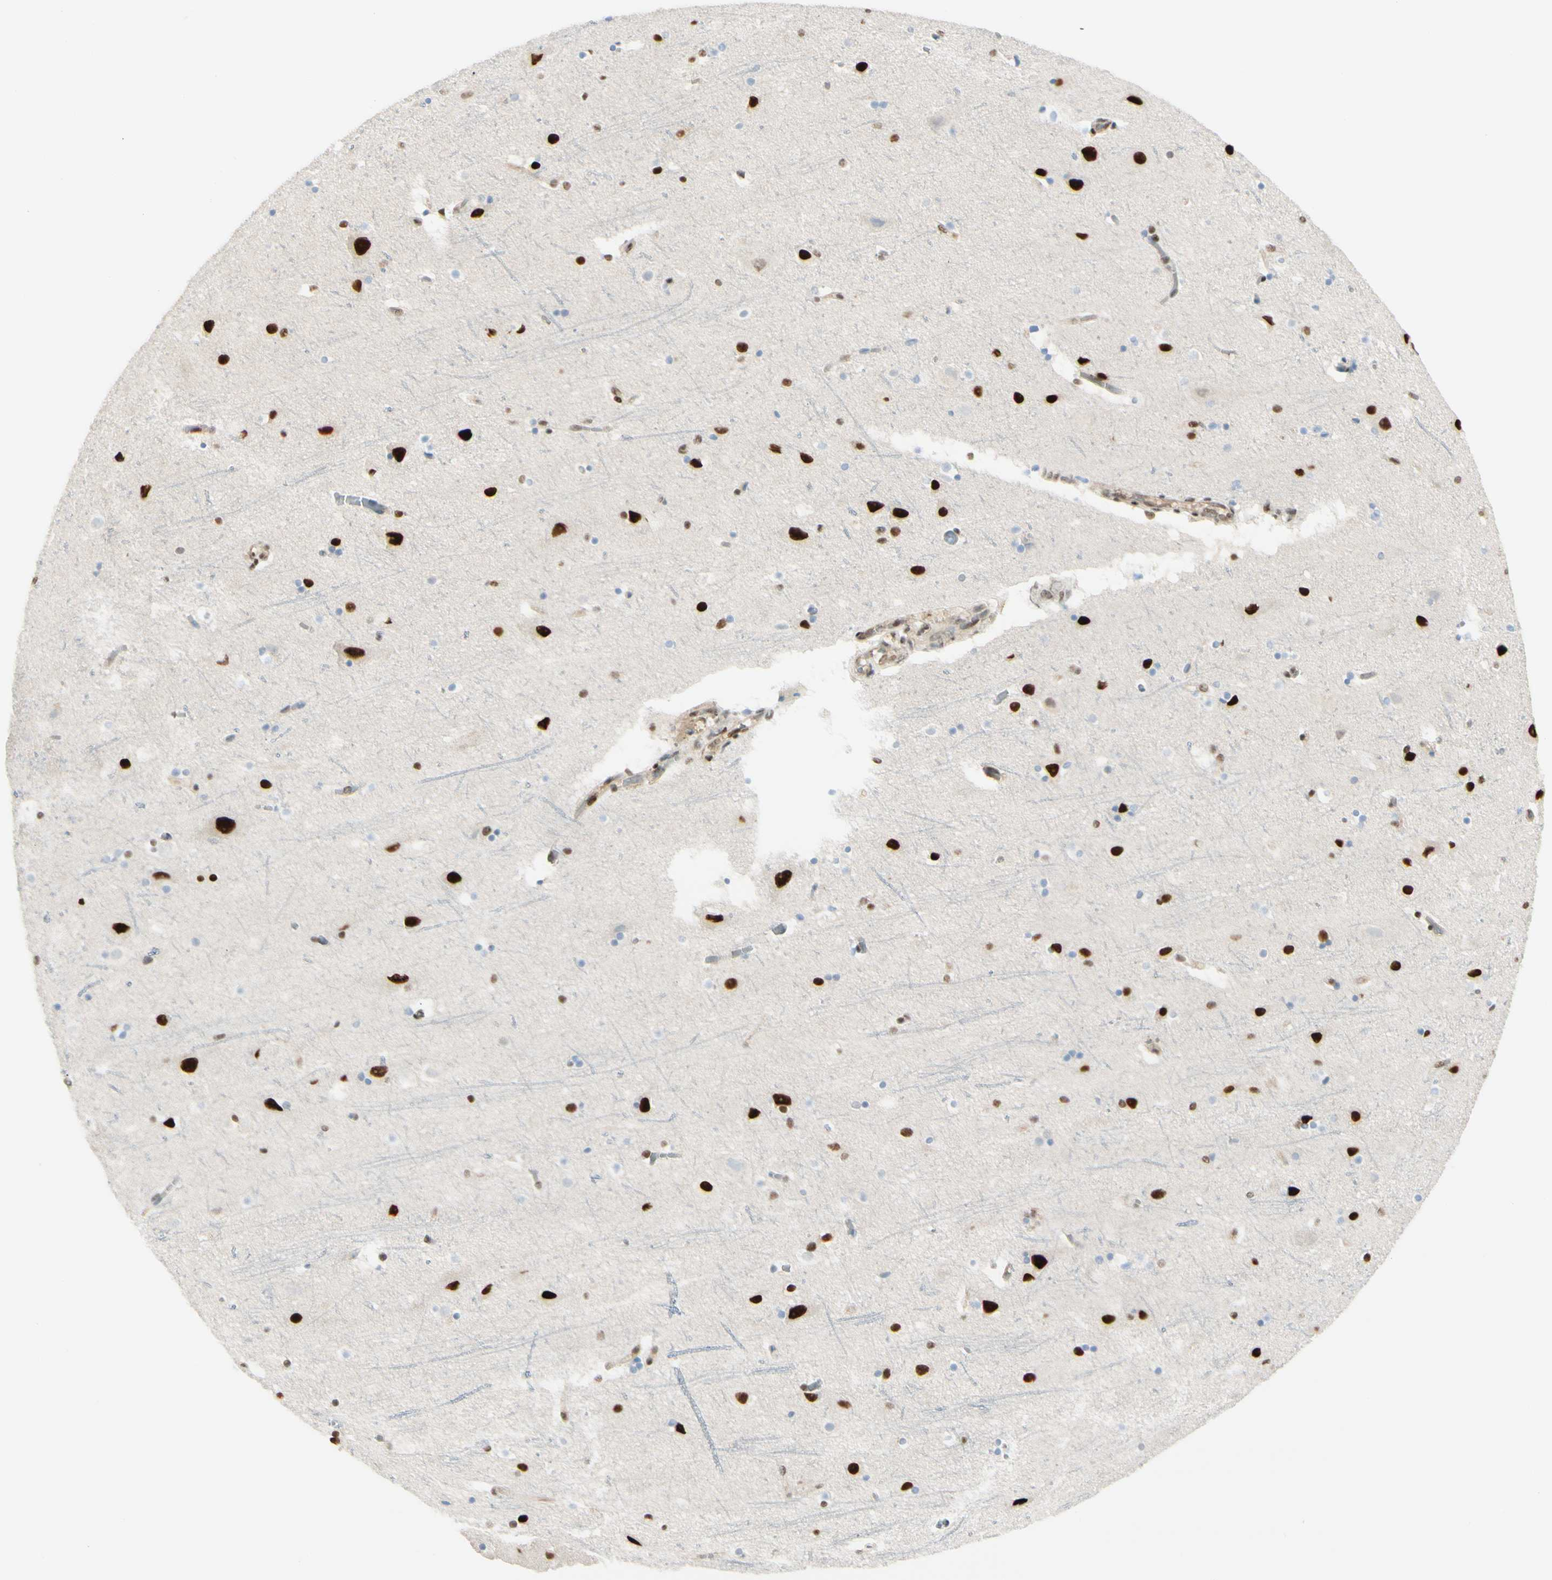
{"staining": {"intensity": "moderate", "quantity": "25%-75%", "location": "nuclear"}, "tissue": "cerebral cortex", "cell_type": "Endothelial cells", "image_type": "normal", "snomed": [{"axis": "morphology", "description": "Normal tissue, NOS"}, {"axis": "topography", "description": "Cerebral cortex"}], "caption": "Approximately 25%-75% of endothelial cells in benign cerebral cortex reveal moderate nuclear protein staining as visualized by brown immunohistochemical staining.", "gene": "SUFU", "patient": {"sex": "male", "age": 45}}